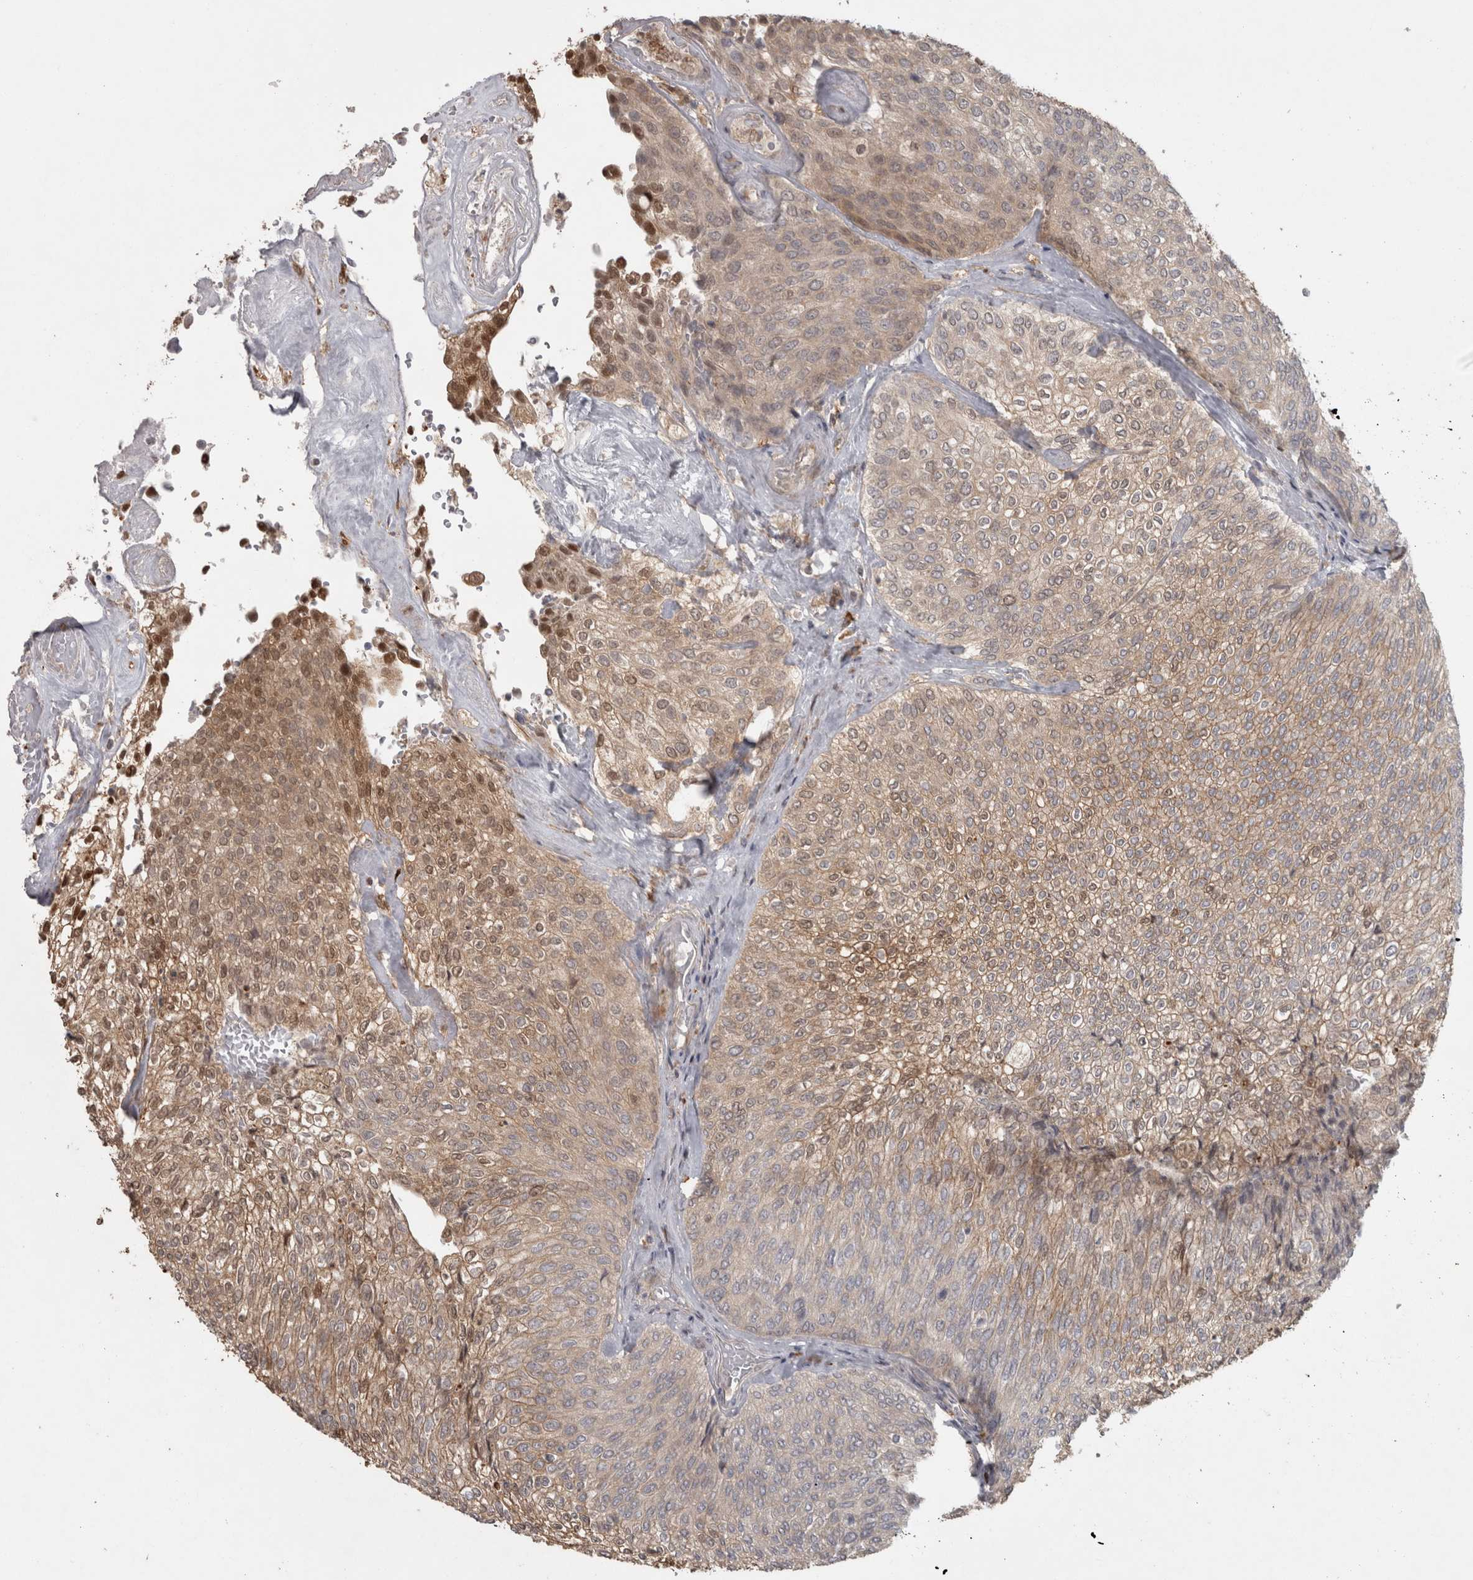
{"staining": {"intensity": "moderate", "quantity": "<25%", "location": "cytoplasmic/membranous,nuclear"}, "tissue": "urothelial cancer", "cell_type": "Tumor cells", "image_type": "cancer", "snomed": [{"axis": "morphology", "description": "Urothelial carcinoma, Low grade"}, {"axis": "topography", "description": "Urinary bladder"}], "caption": "A low amount of moderate cytoplasmic/membranous and nuclear staining is identified in about <25% of tumor cells in low-grade urothelial carcinoma tissue.", "gene": "SLCO5A1", "patient": {"sex": "female", "age": 79}}